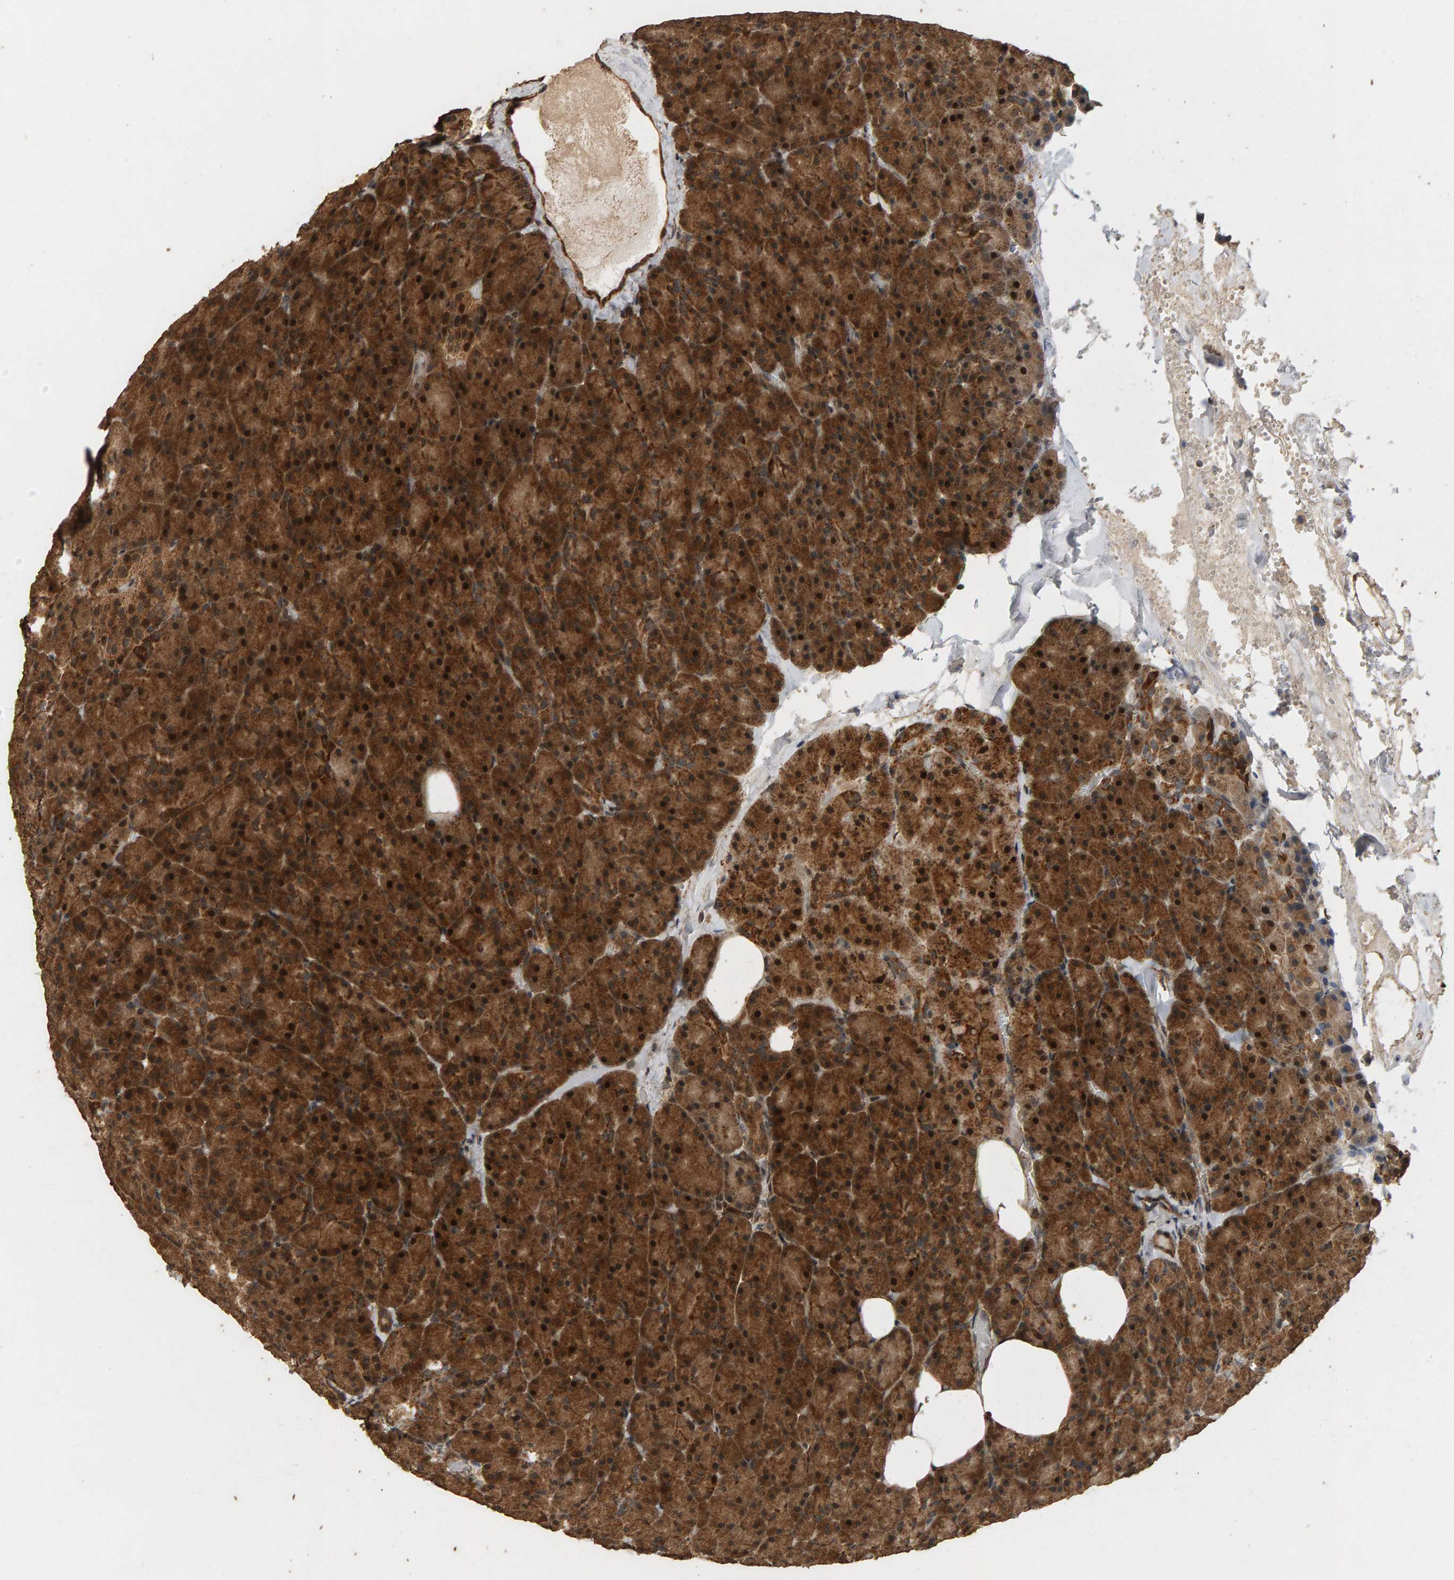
{"staining": {"intensity": "strong", "quantity": ">75%", "location": "cytoplasmic/membranous"}, "tissue": "pancreas", "cell_type": "Exocrine glandular cells", "image_type": "normal", "snomed": [{"axis": "morphology", "description": "Normal tissue, NOS"}, {"axis": "morphology", "description": "Carcinoid, malignant, NOS"}, {"axis": "topography", "description": "Pancreas"}], "caption": "A high amount of strong cytoplasmic/membranous expression is present in about >75% of exocrine glandular cells in unremarkable pancreas. The staining was performed using DAB (3,3'-diaminobenzidine), with brown indicating positive protein expression. Nuclei are stained blue with hematoxylin.", "gene": "GSTK1", "patient": {"sex": "female", "age": 35}}